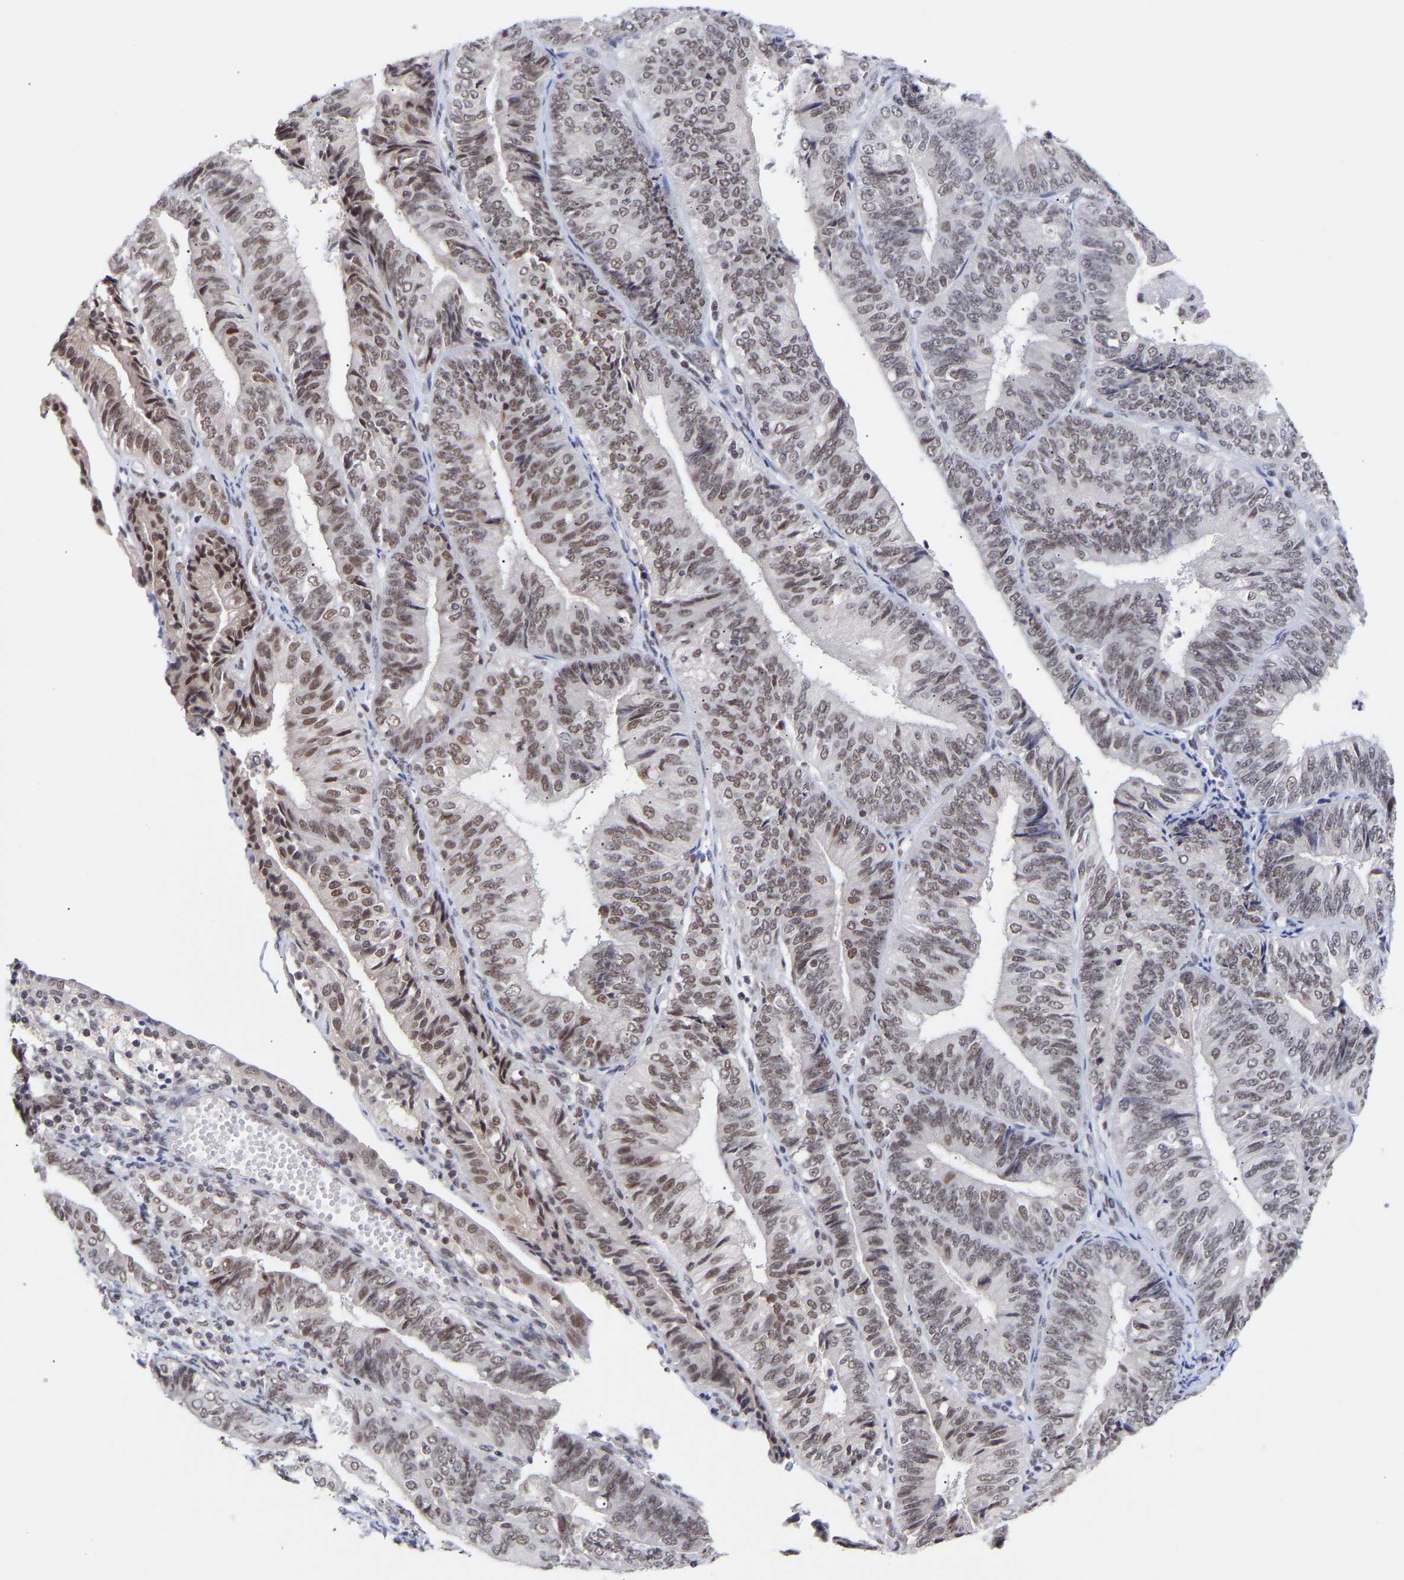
{"staining": {"intensity": "weak", "quantity": "25%-75%", "location": "nuclear"}, "tissue": "endometrial cancer", "cell_type": "Tumor cells", "image_type": "cancer", "snomed": [{"axis": "morphology", "description": "Adenocarcinoma, NOS"}, {"axis": "topography", "description": "Endometrium"}], "caption": "A high-resolution histopathology image shows immunohistochemistry (IHC) staining of endometrial cancer, which shows weak nuclear expression in approximately 25%-75% of tumor cells. (DAB (3,3'-diaminobenzidine) IHC, brown staining for protein, blue staining for nuclei).", "gene": "RBM15", "patient": {"sex": "female", "age": 58}}